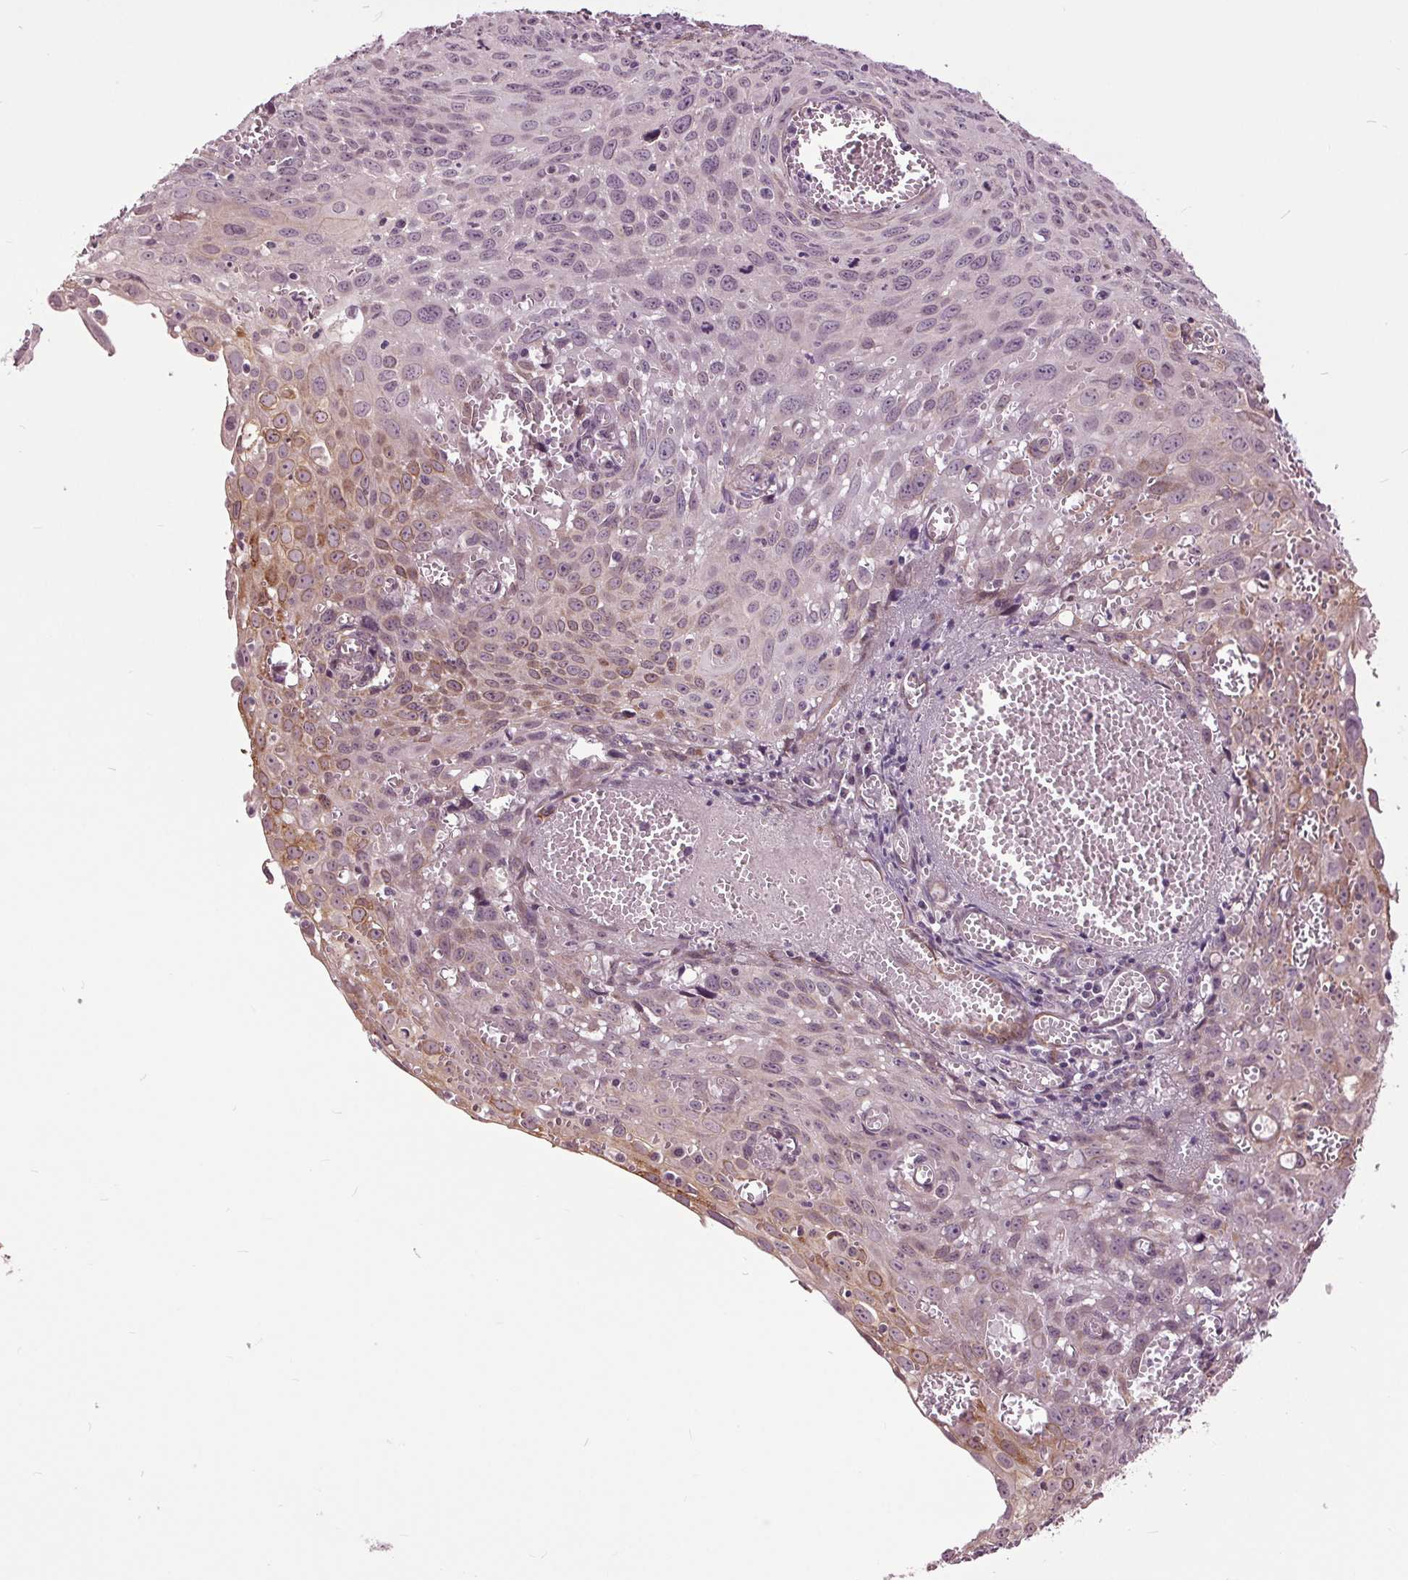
{"staining": {"intensity": "weak", "quantity": "<25%", "location": "cytoplasmic/membranous"}, "tissue": "cervical cancer", "cell_type": "Tumor cells", "image_type": "cancer", "snomed": [{"axis": "morphology", "description": "Squamous cell carcinoma, NOS"}, {"axis": "topography", "description": "Cervix"}], "caption": "This is a photomicrograph of IHC staining of cervical cancer, which shows no positivity in tumor cells. (DAB immunohistochemistry with hematoxylin counter stain).", "gene": "HAUS5", "patient": {"sex": "female", "age": 38}}